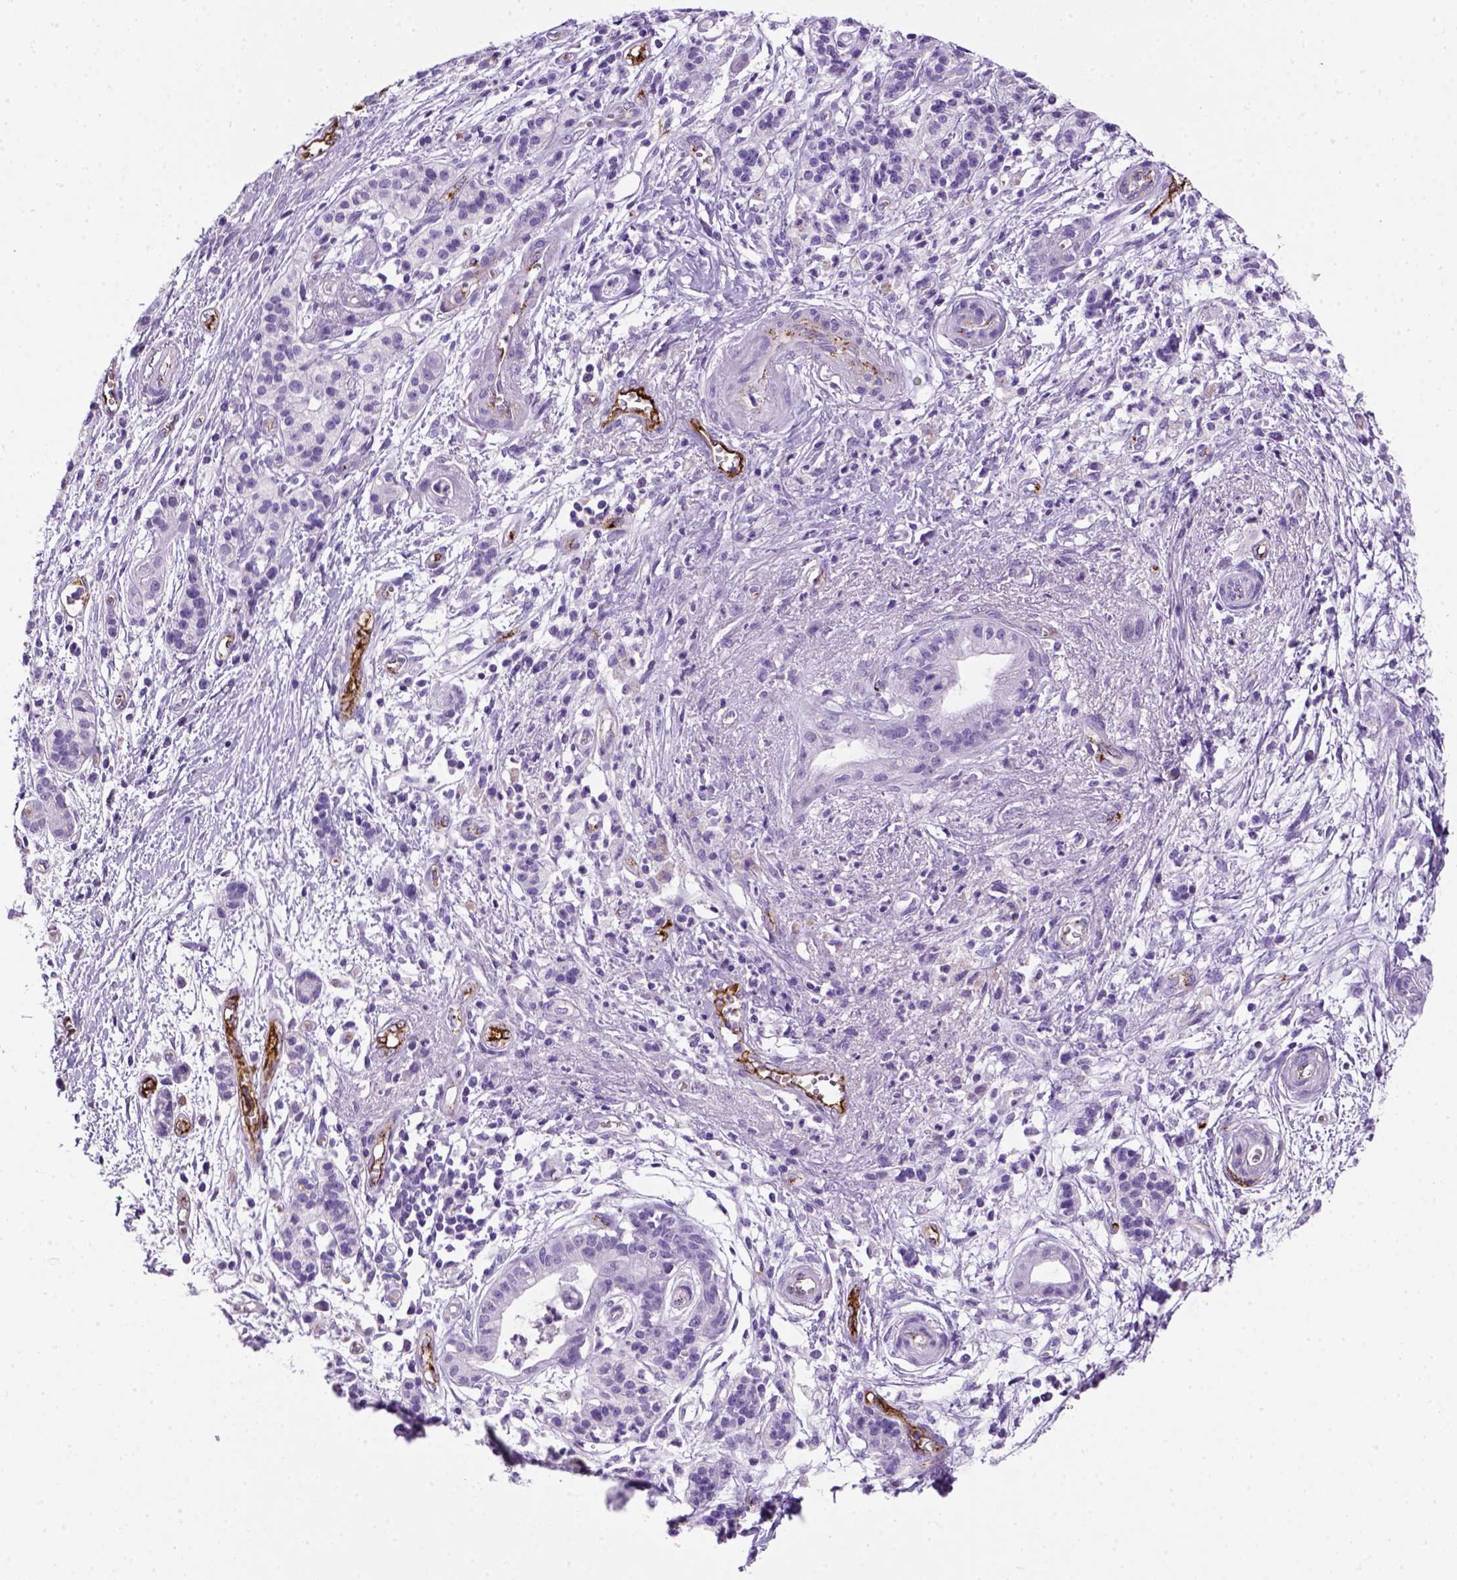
{"staining": {"intensity": "negative", "quantity": "none", "location": "none"}, "tissue": "pancreatic cancer", "cell_type": "Tumor cells", "image_type": "cancer", "snomed": [{"axis": "morphology", "description": "Normal tissue, NOS"}, {"axis": "morphology", "description": "Adenocarcinoma, NOS"}, {"axis": "topography", "description": "Lymph node"}, {"axis": "topography", "description": "Pancreas"}], "caption": "Protein analysis of pancreatic cancer (adenocarcinoma) demonstrates no significant staining in tumor cells. (IHC, brightfield microscopy, high magnification).", "gene": "VWF", "patient": {"sex": "female", "age": 58}}